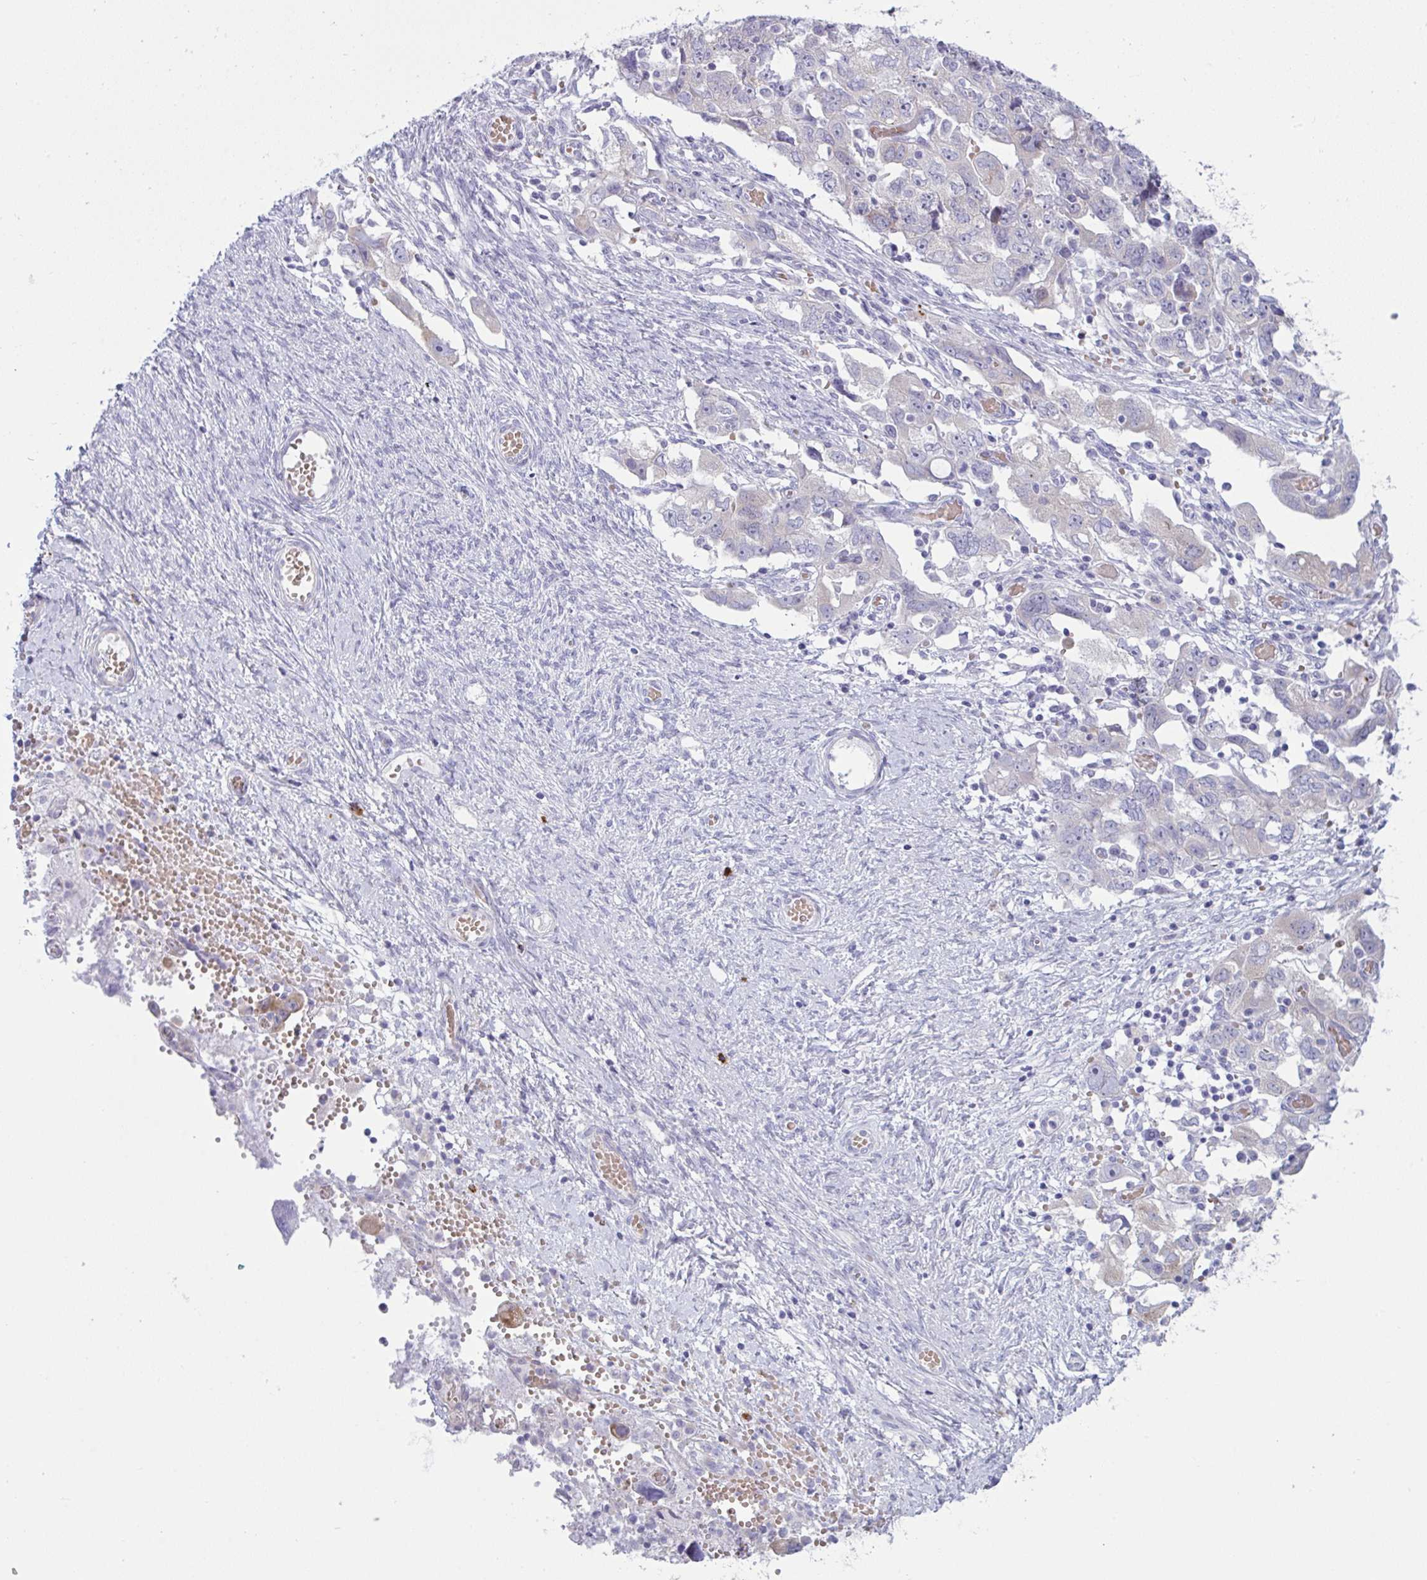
{"staining": {"intensity": "negative", "quantity": "none", "location": "none"}, "tissue": "ovarian cancer", "cell_type": "Tumor cells", "image_type": "cancer", "snomed": [{"axis": "morphology", "description": "Carcinoma, NOS"}, {"axis": "morphology", "description": "Cystadenocarcinoma, serous, NOS"}, {"axis": "topography", "description": "Ovary"}], "caption": "An immunohistochemistry image of ovarian cancer (carcinoma) is shown. There is no staining in tumor cells of ovarian cancer (carcinoma).", "gene": "ZNF684", "patient": {"sex": "female", "age": 69}}